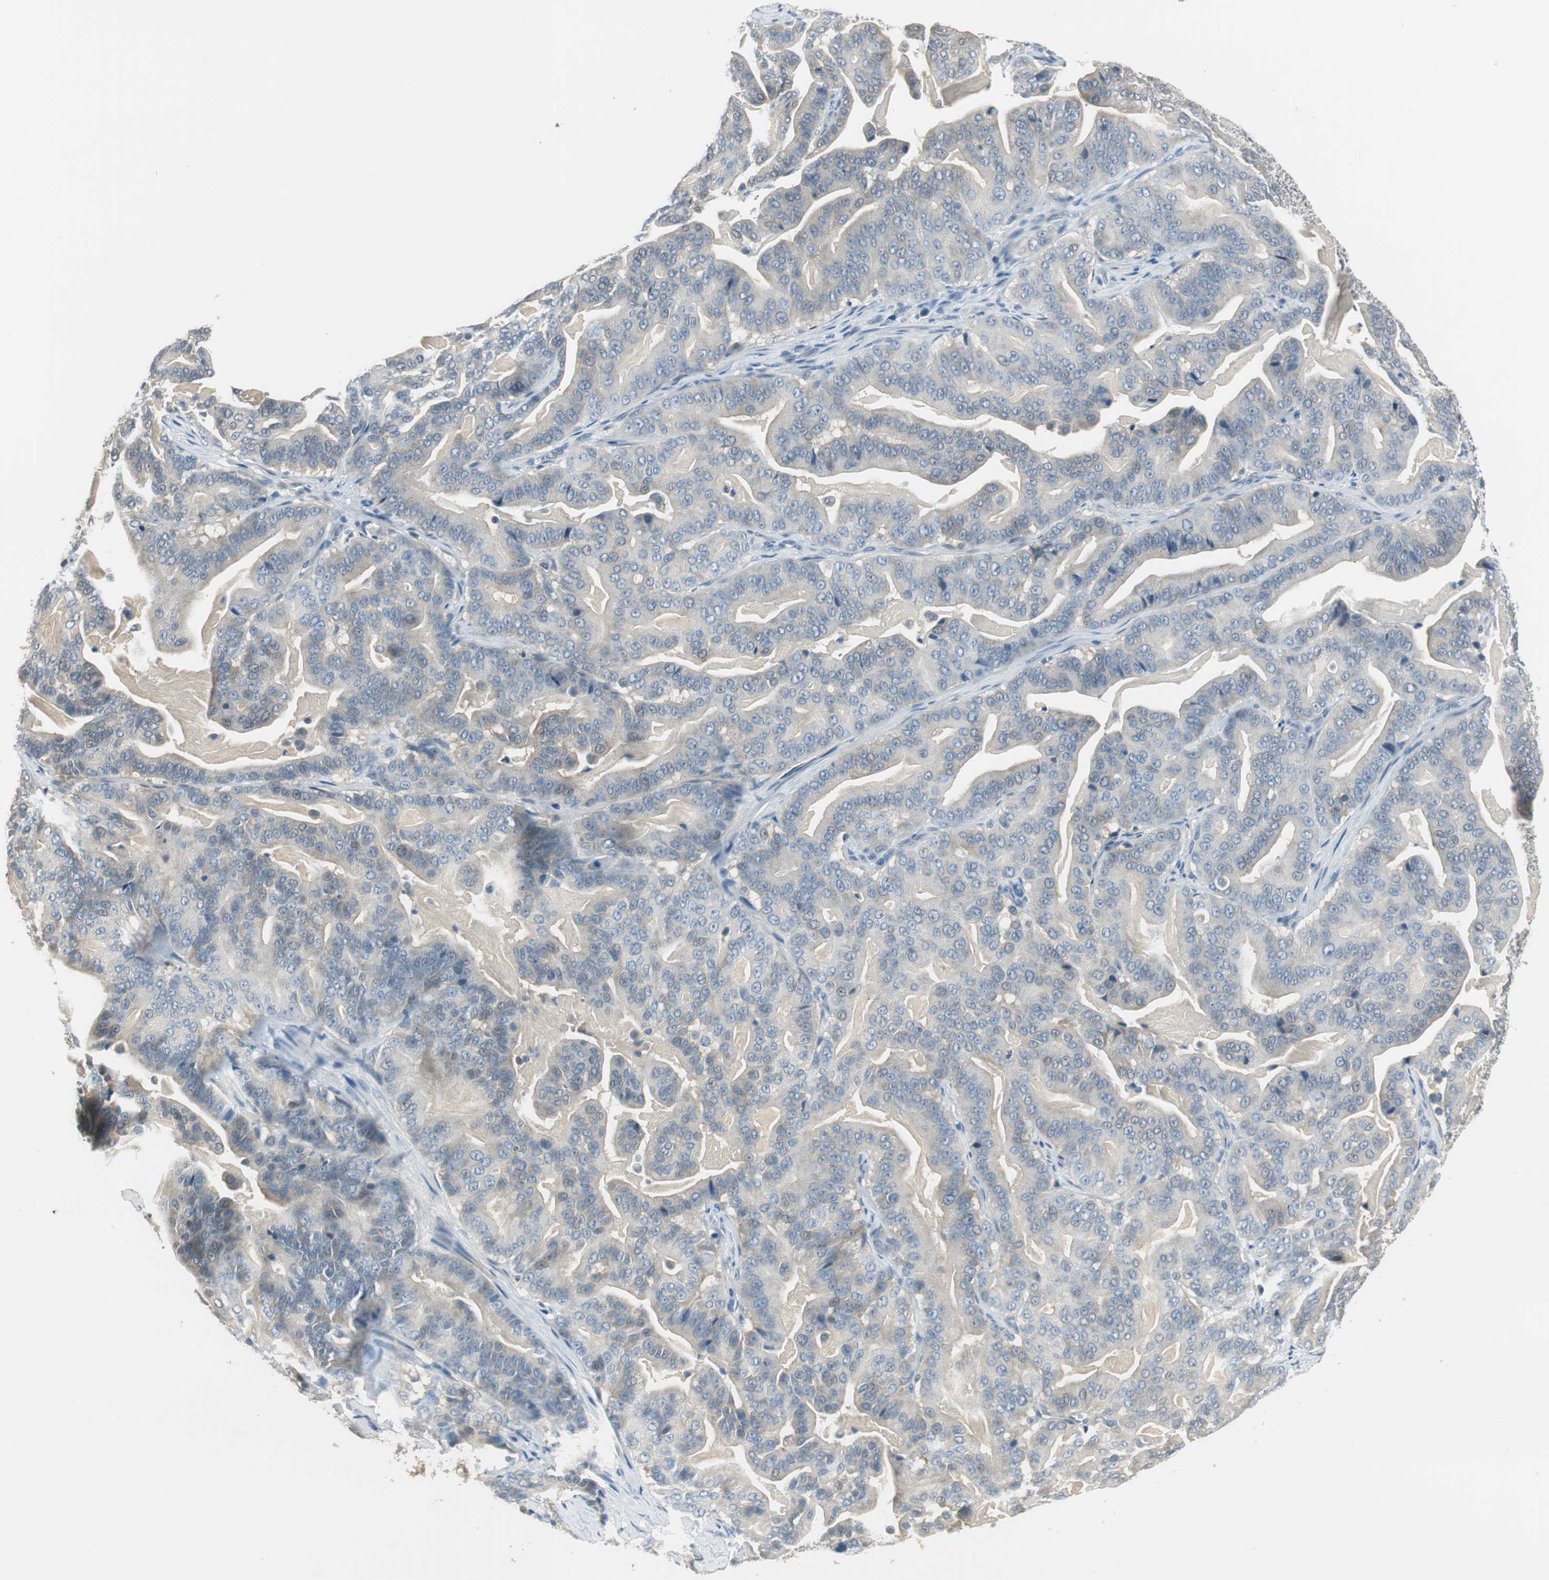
{"staining": {"intensity": "weak", "quantity": "25%-75%", "location": "cytoplasmic/membranous"}, "tissue": "pancreatic cancer", "cell_type": "Tumor cells", "image_type": "cancer", "snomed": [{"axis": "morphology", "description": "Adenocarcinoma, NOS"}, {"axis": "topography", "description": "Pancreas"}], "caption": "About 25%-75% of tumor cells in human adenocarcinoma (pancreatic) reveal weak cytoplasmic/membranous protein staining as visualized by brown immunohistochemical staining.", "gene": "MSTO1", "patient": {"sex": "male", "age": 63}}